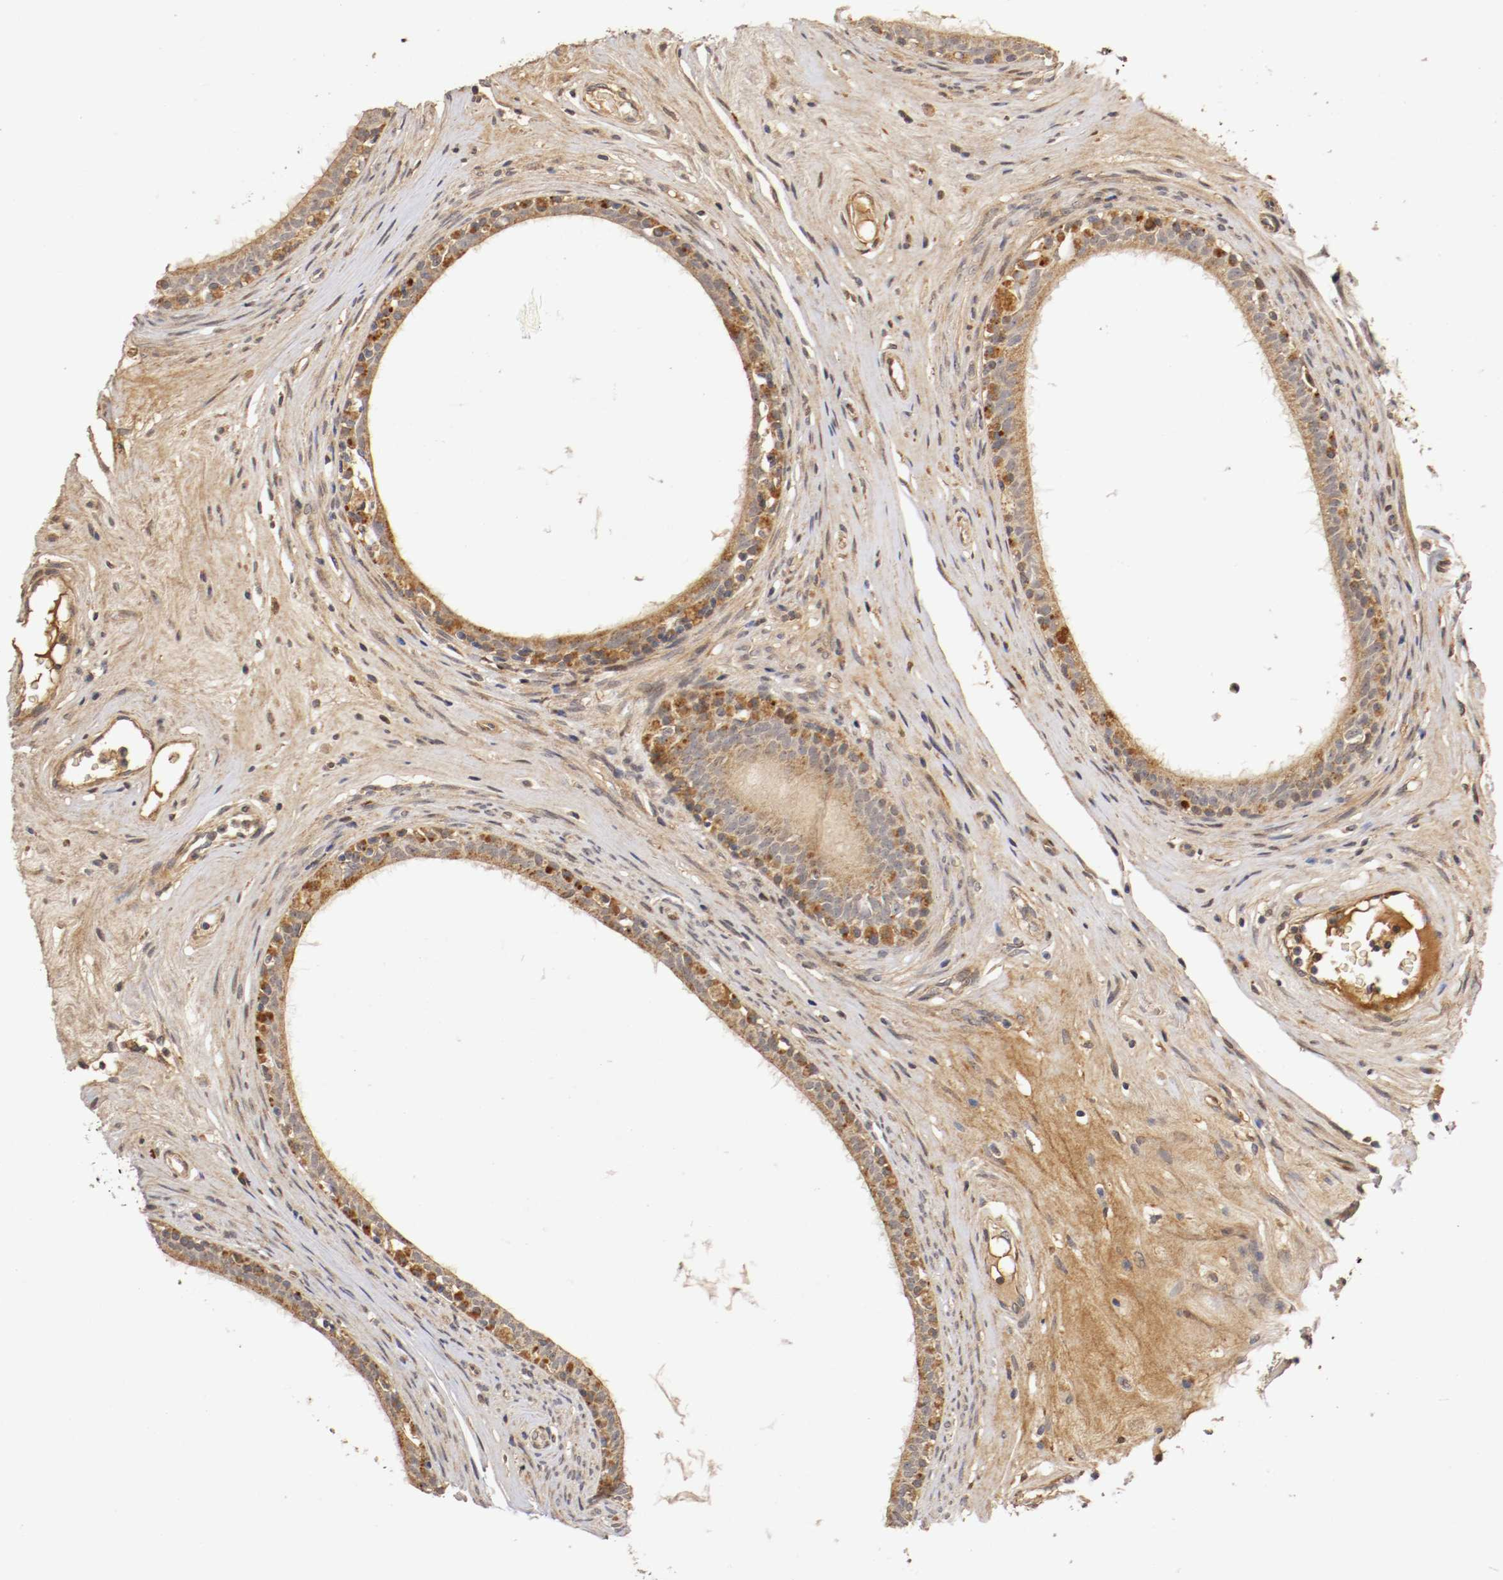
{"staining": {"intensity": "moderate", "quantity": ">75%", "location": "cytoplasmic/membranous,nuclear"}, "tissue": "epididymis", "cell_type": "Glandular cells", "image_type": "normal", "snomed": [{"axis": "morphology", "description": "Normal tissue, NOS"}, {"axis": "morphology", "description": "Inflammation, NOS"}, {"axis": "topography", "description": "Epididymis"}], "caption": "The histopathology image exhibits staining of normal epididymis, revealing moderate cytoplasmic/membranous,nuclear protein staining (brown color) within glandular cells. (DAB (3,3'-diaminobenzidine) IHC, brown staining for protein, blue staining for nuclei).", "gene": "TNFRSF1B", "patient": {"sex": "male", "age": 84}}